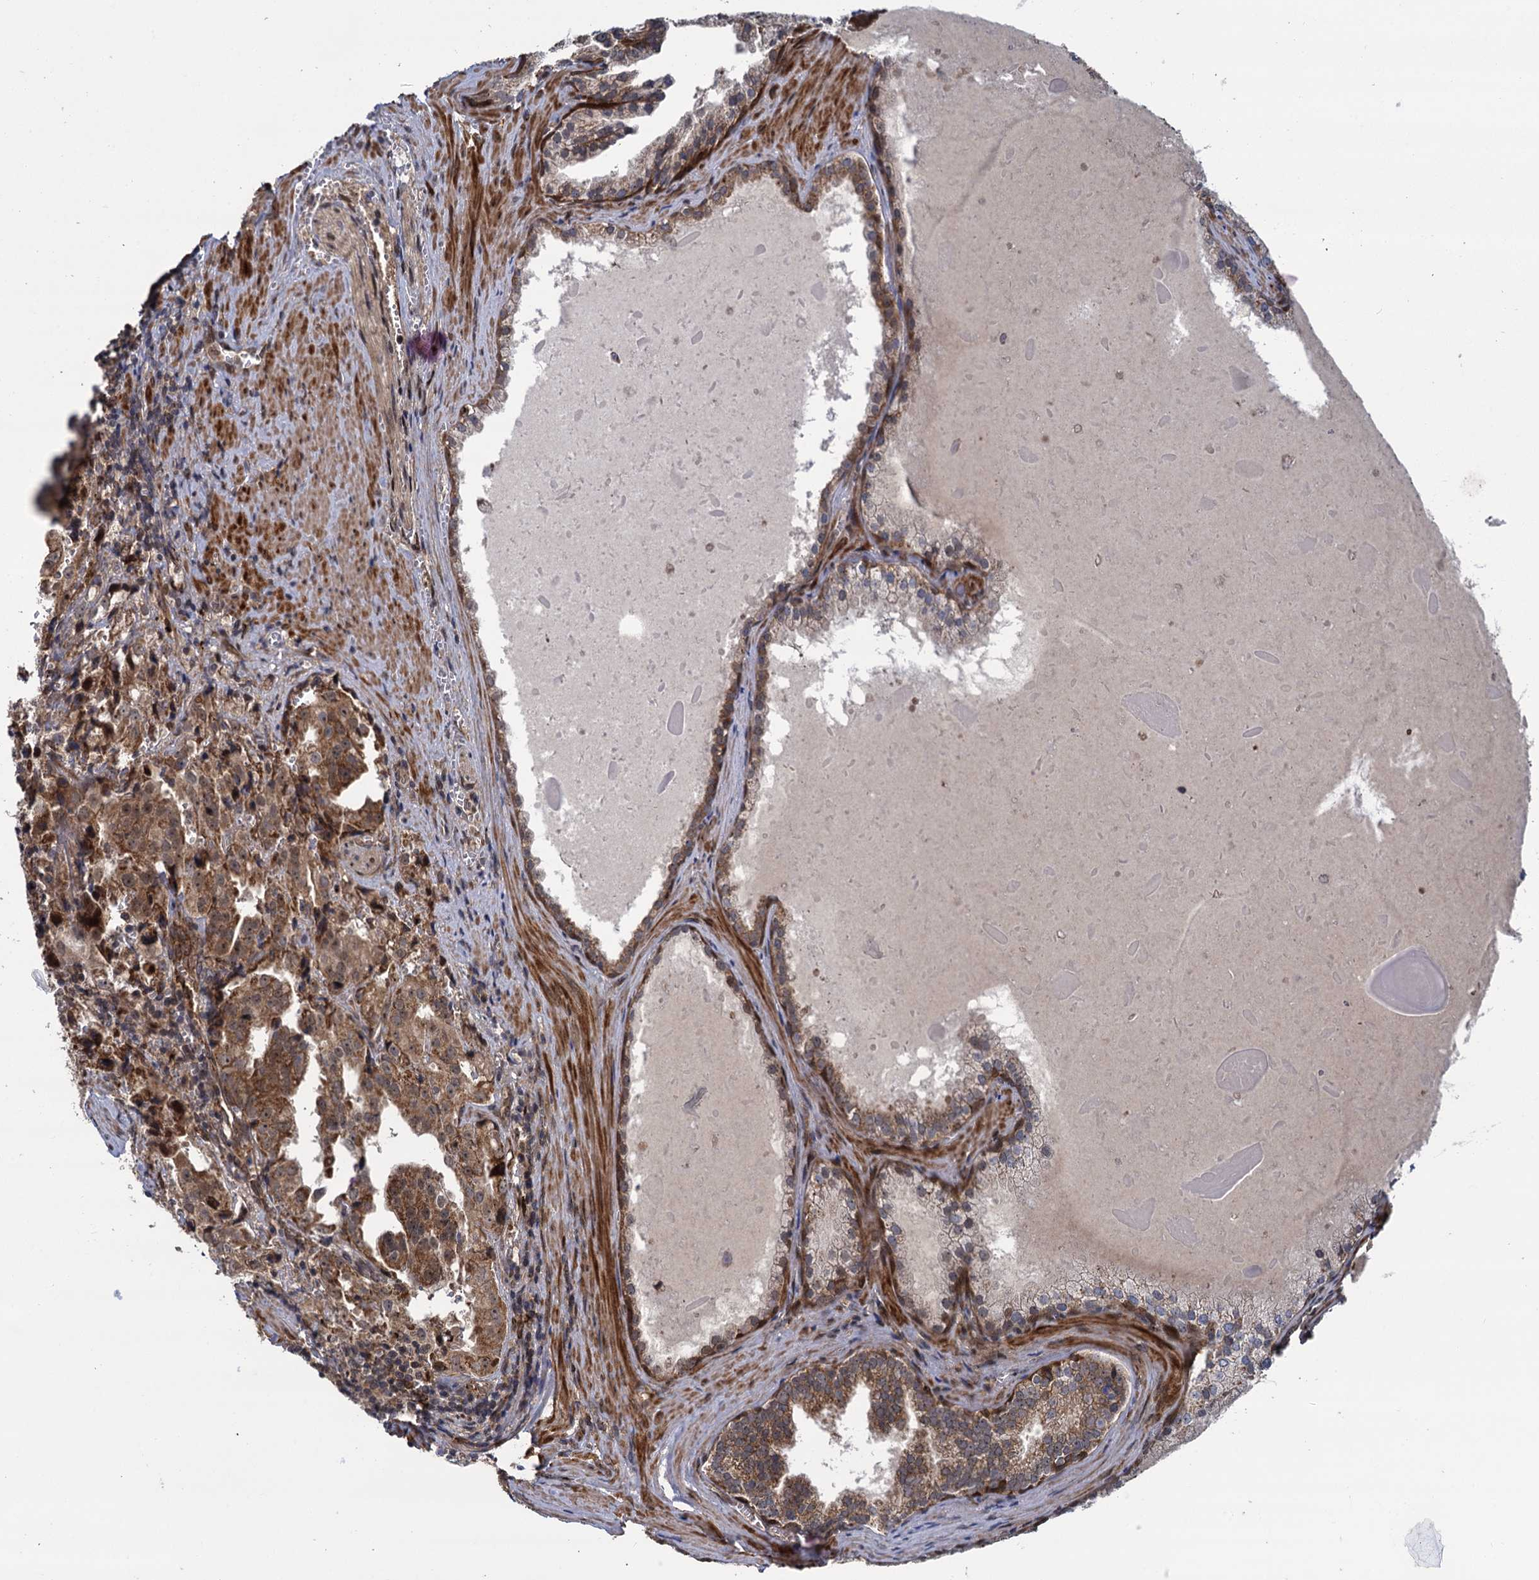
{"staining": {"intensity": "moderate", "quantity": ">75%", "location": "cytoplasmic/membranous"}, "tissue": "prostate cancer", "cell_type": "Tumor cells", "image_type": "cancer", "snomed": [{"axis": "morphology", "description": "Adenocarcinoma, High grade"}, {"axis": "topography", "description": "Prostate"}], "caption": "Tumor cells reveal medium levels of moderate cytoplasmic/membranous staining in approximately >75% of cells in prostate adenocarcinoma (high-grade).", "gene": "GAL3ST4", "patient": {"sex": "male", "age": 68}}